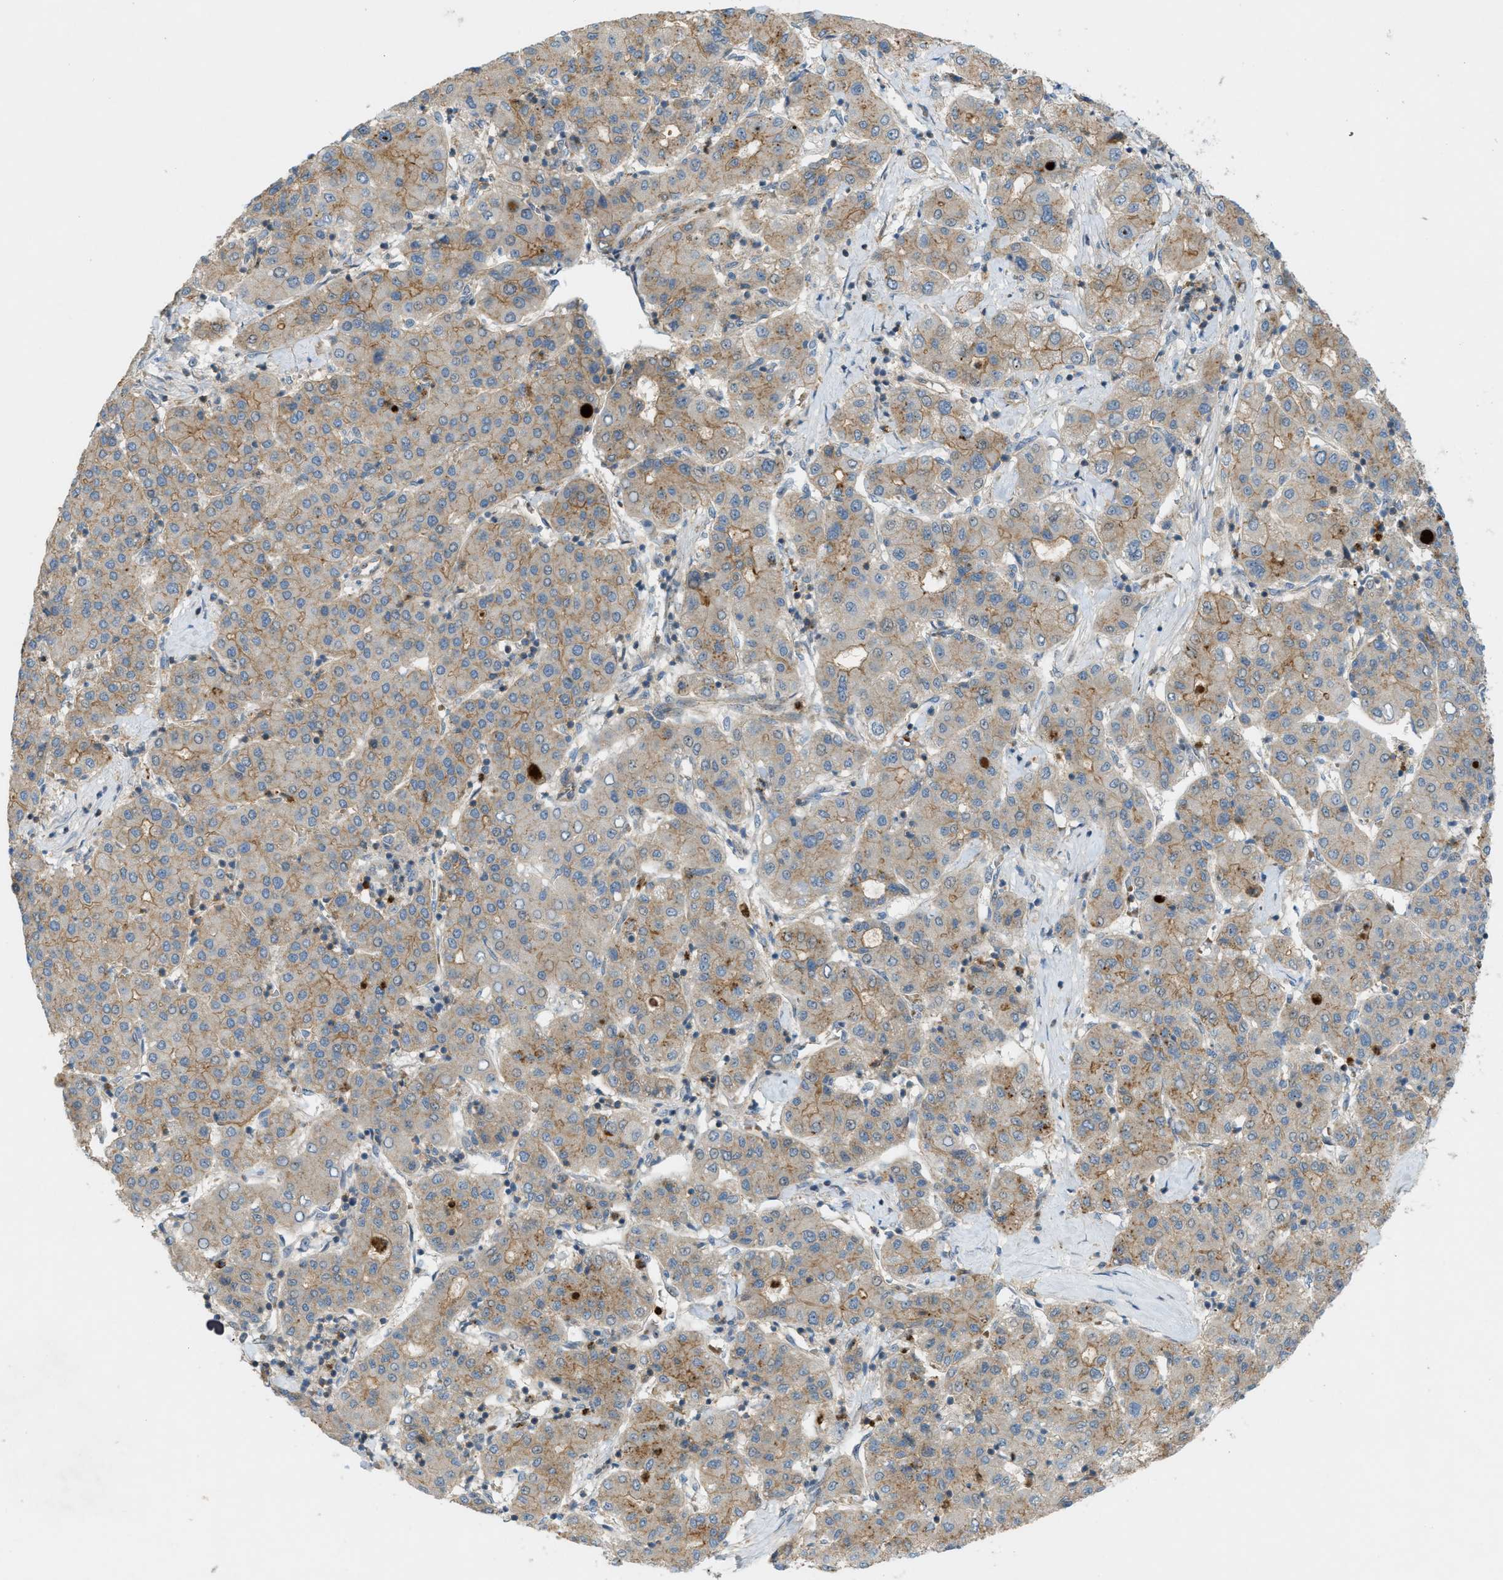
{"staining": {"intensity": "moderate", "quantity": "25%-75%", "location": "cytoplasmic/membranous"}, "tissue": "liver cancer", "cell_type": "Tumor cells", "image_type": "cancer", "snomed": [{"axis": "morphology", "description": "Carcinoma, Hepatocellular, NOS"}, {"axis": "topography", "description": "Liver"}], "caption": "Hepatocellular carcinoma (liver) was stained to show a protein in brown. There is medium levels of moderate cytoplasmic/membranous staining in approximately 25%-75% of tumor cells.", "gene": "GRK6", "patient": {"sex": "male", "age": 65}}